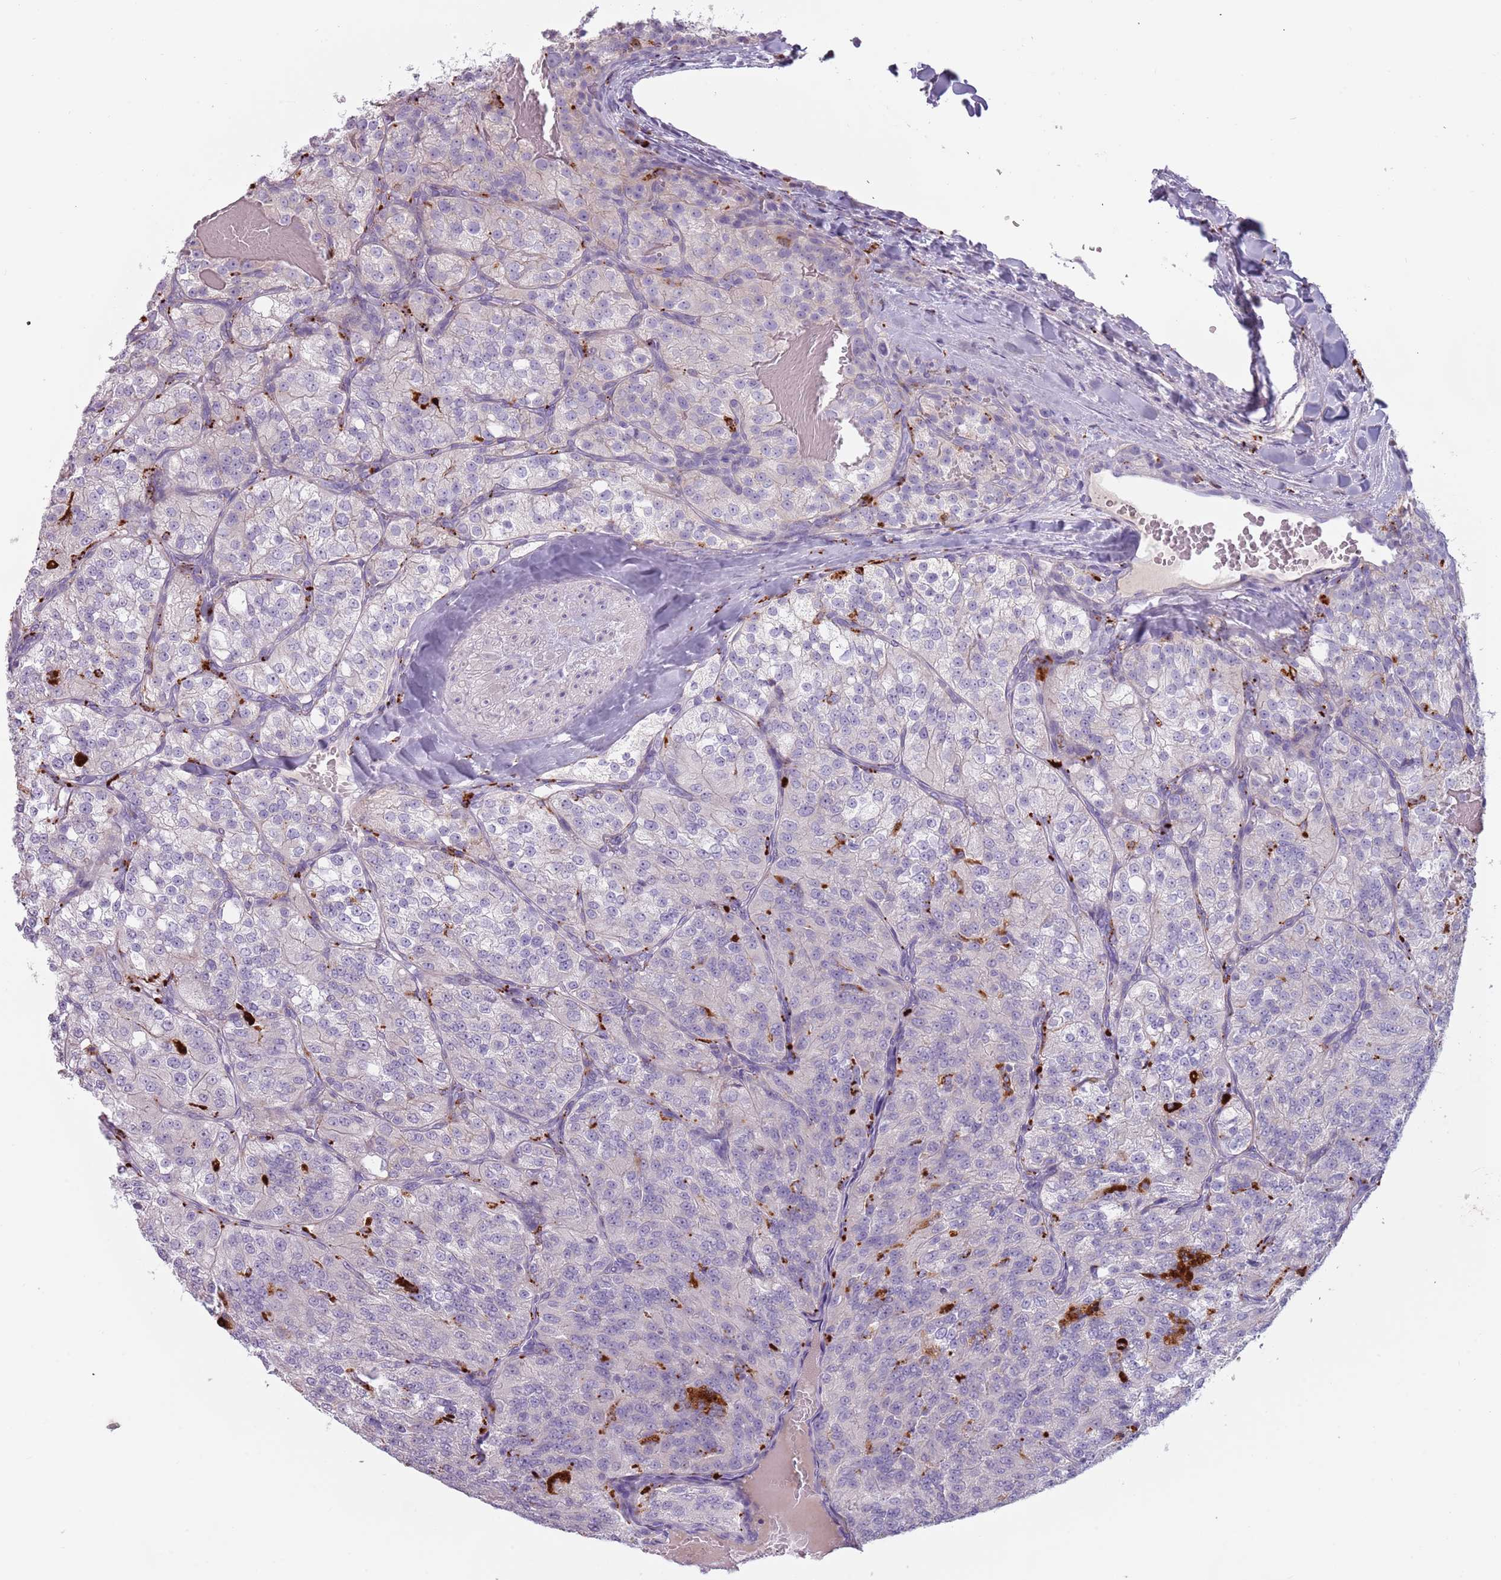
{"staining": {"intensity": "negative", "quantity": "none", "location": "none"}, "tissue": "renal cancer", "cell_type": "Tumor cells", "image_type": "cancer", "snomed": [{"axis": "morphology", "description": "Adenocarcinoma, NOS"}, {"axis": "topography", "description": "Kidney"}], "caption": "A high-resolution image shows immunohistochemistry staining of renal adenocarcinoma, which reveals no significant staining in tumor cells.", "gene": "NWD2", "patient": {"sex": "female", "age": 63}}